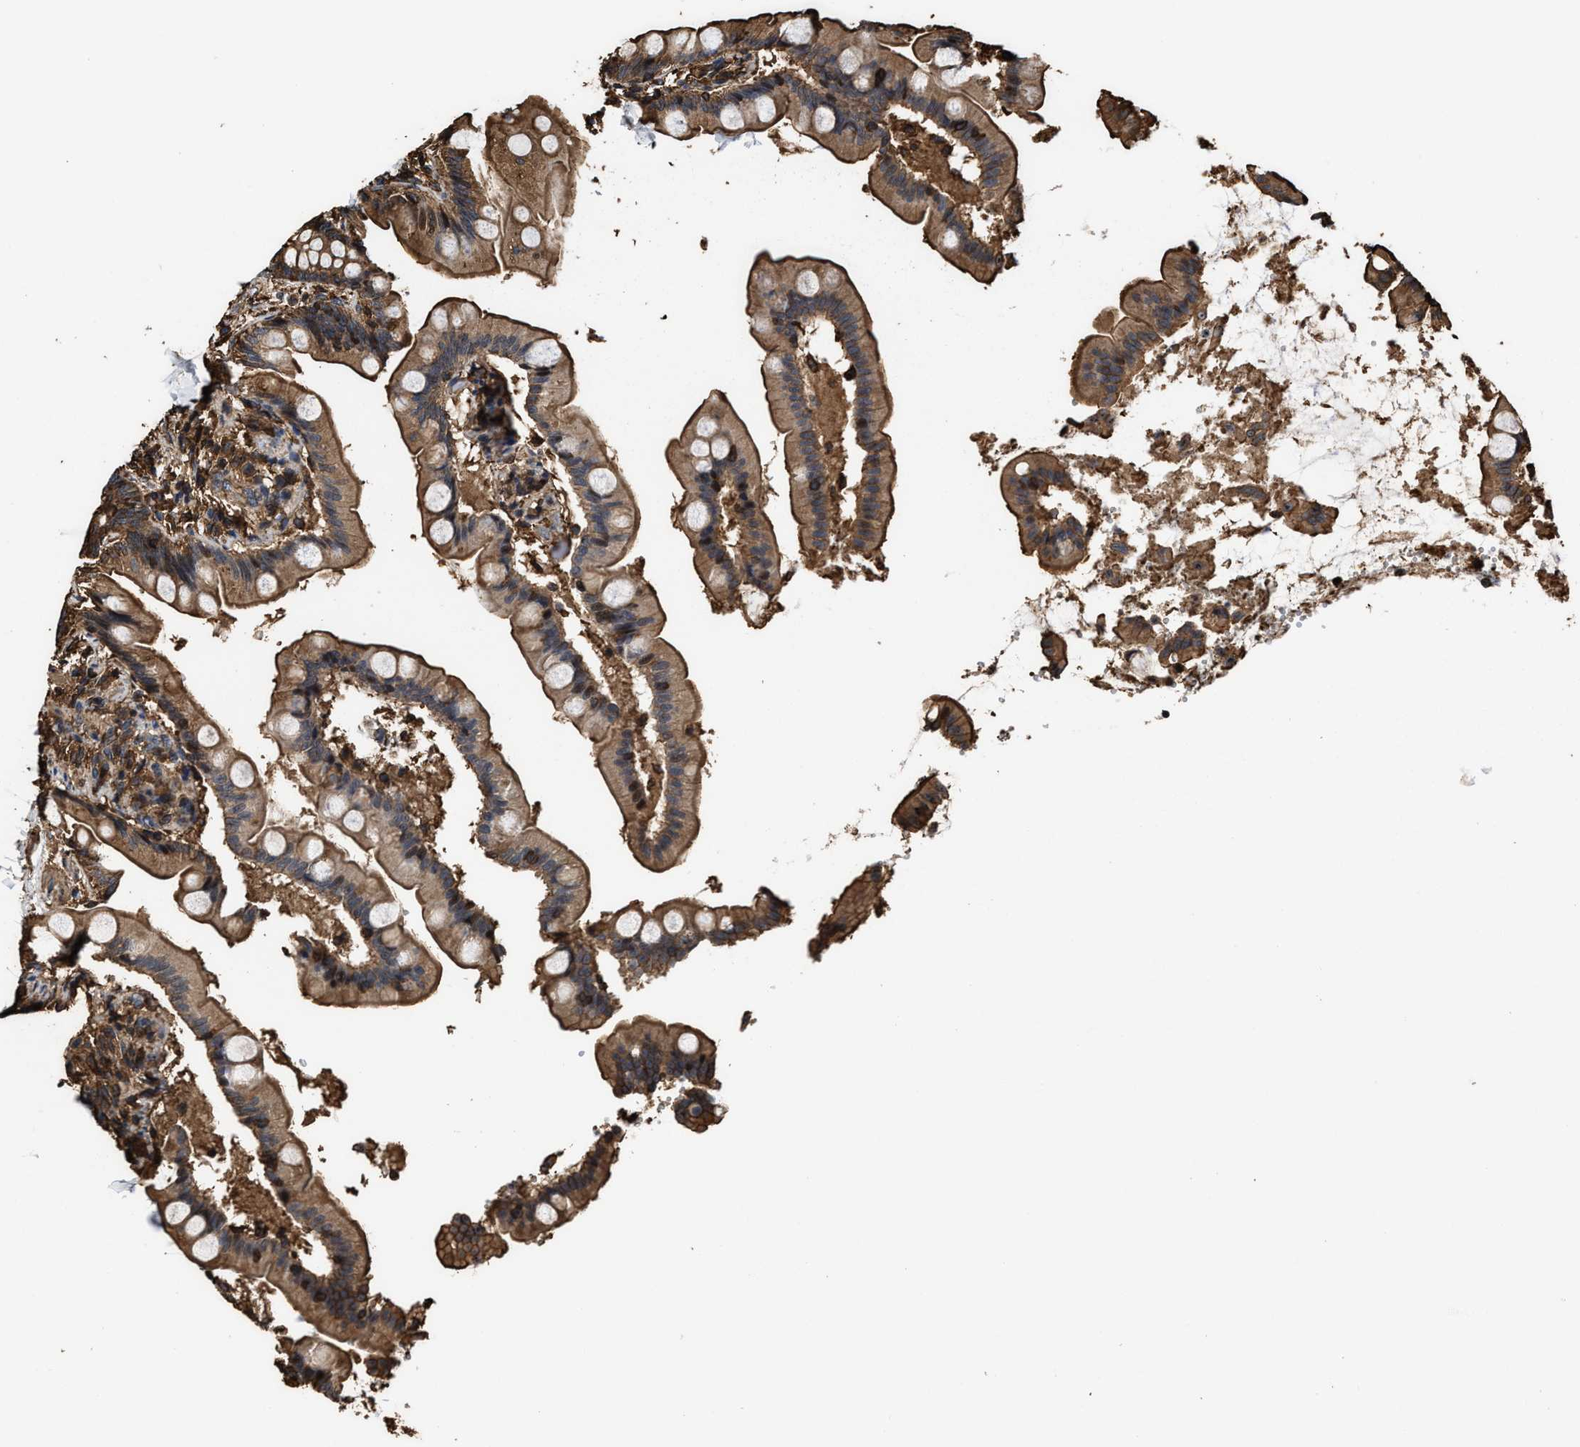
{"staining": {"intensity": "moderate", "quantity": ">75%", "location": "cytoplasmic/membranous"}, "tissue": "small intestine", "cell_type": "Glandular cells", "image_type": "normal", "snomed": [{"axis": "morphology", "description": "Normal tissue, NOS"}, {"axis": "topography", "description": "Small intestine"}], "caption": "Normal small intestine reveals moderate cytoplasmic/membranous positivity in approximately >75% of glandular cells, visualized by immunohistochemistry. (DAB IHC, brown staining for protein, blue staining for nuclei).", "gene": "KBTBD2", "patient": {"sex": "female", "age": 56}}